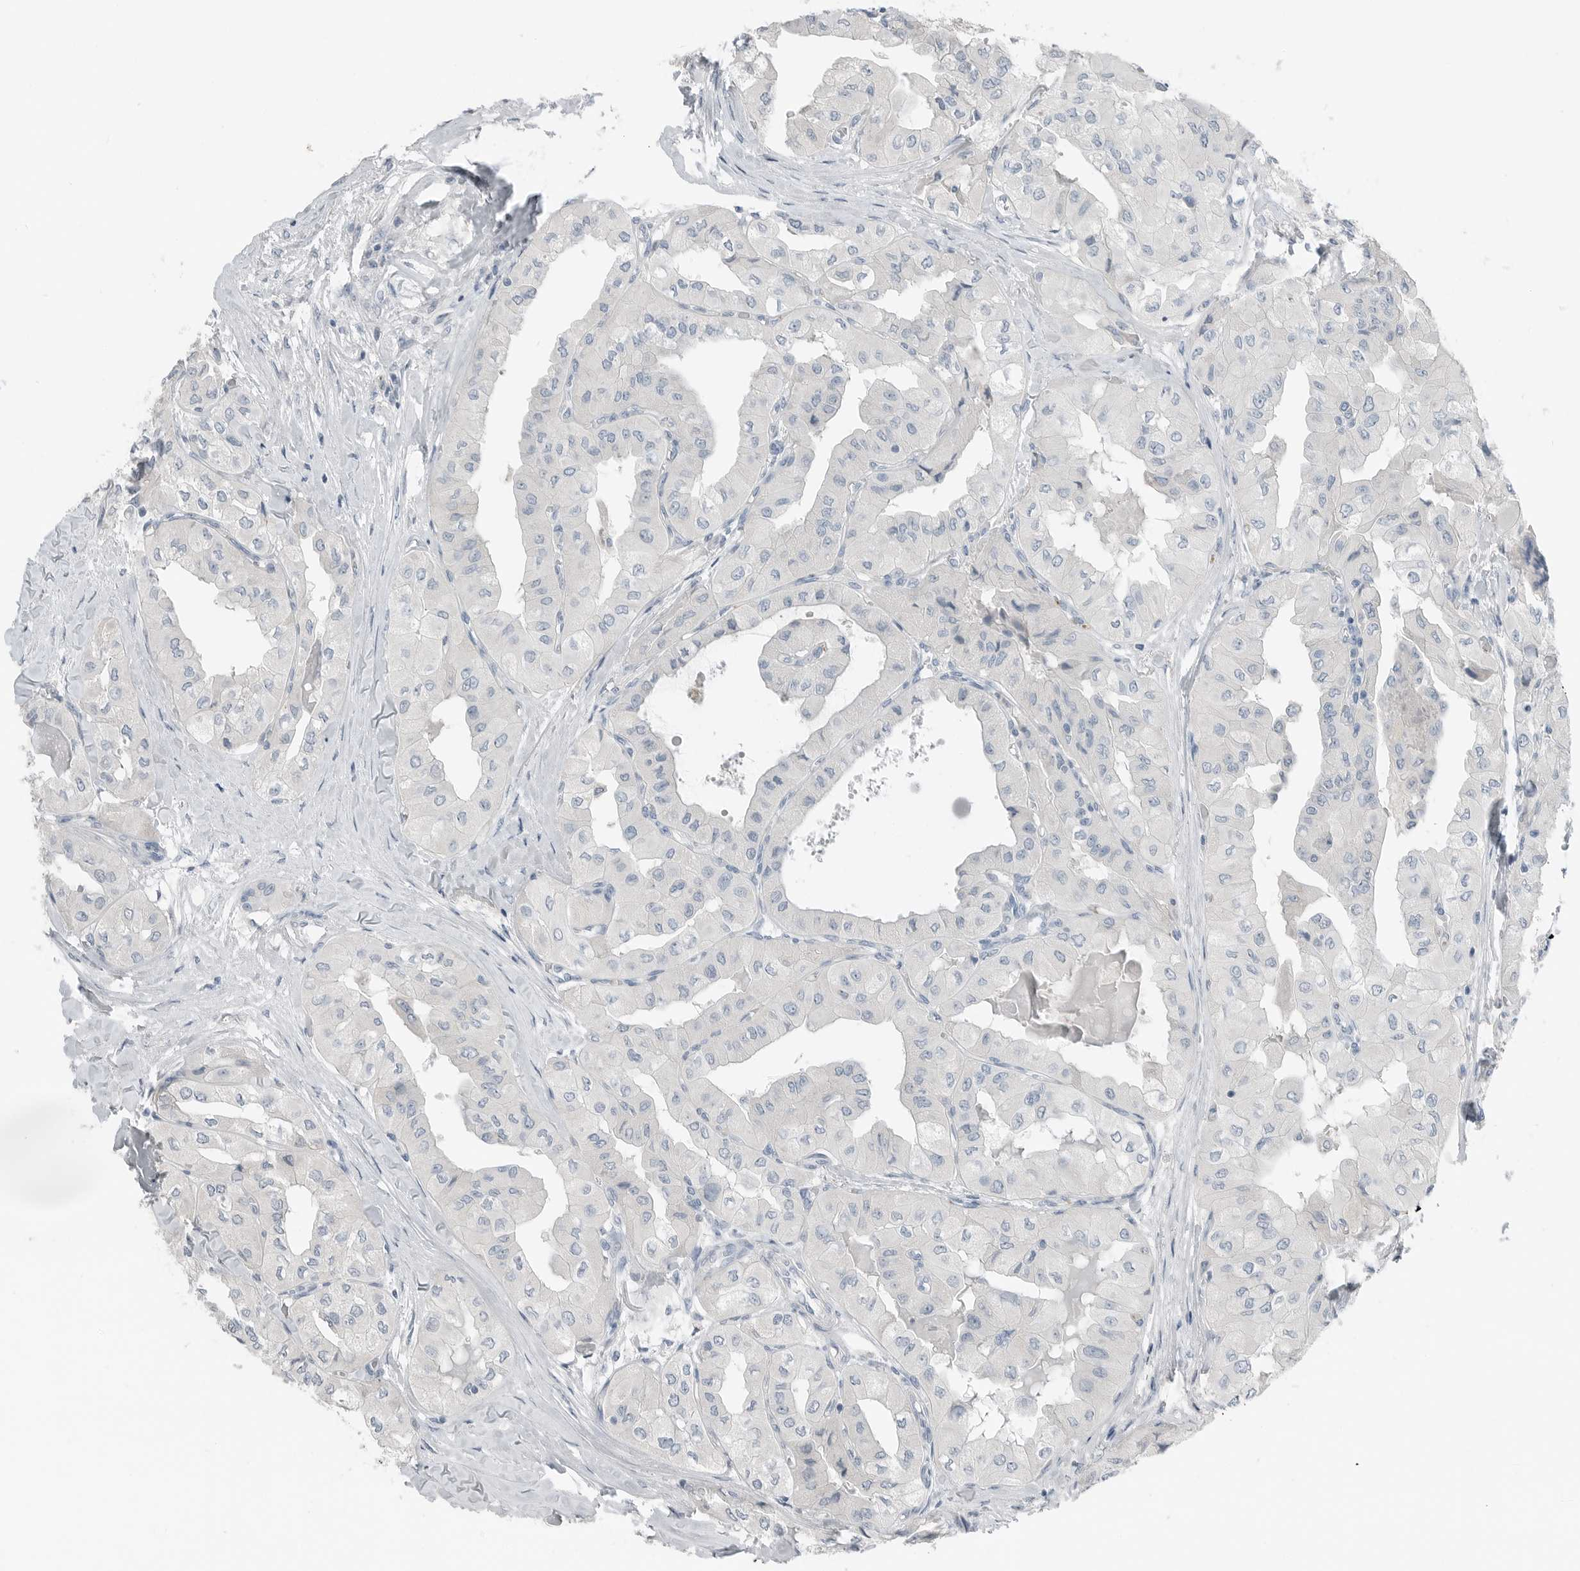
{"staining": {"intensity": "negative", "quantity": "none", "location": "none"}, "tissue": "thyroid cancer", "cell_type": "Tumor cells", "image_type": "cancer", "snomed": [{"axis": "morphology", "description": "Papillary adenocarcinoma, NOS"}, {"axis": "topography", "description": "Thyroid gland"}], "caption": "Thyroid papillary adenocarcinoma was stained to show a protein in brown. There is no significant expression in tumor cells.", "gene": "SERPINB7", "patient": {"sex": "female", "age": 59}}